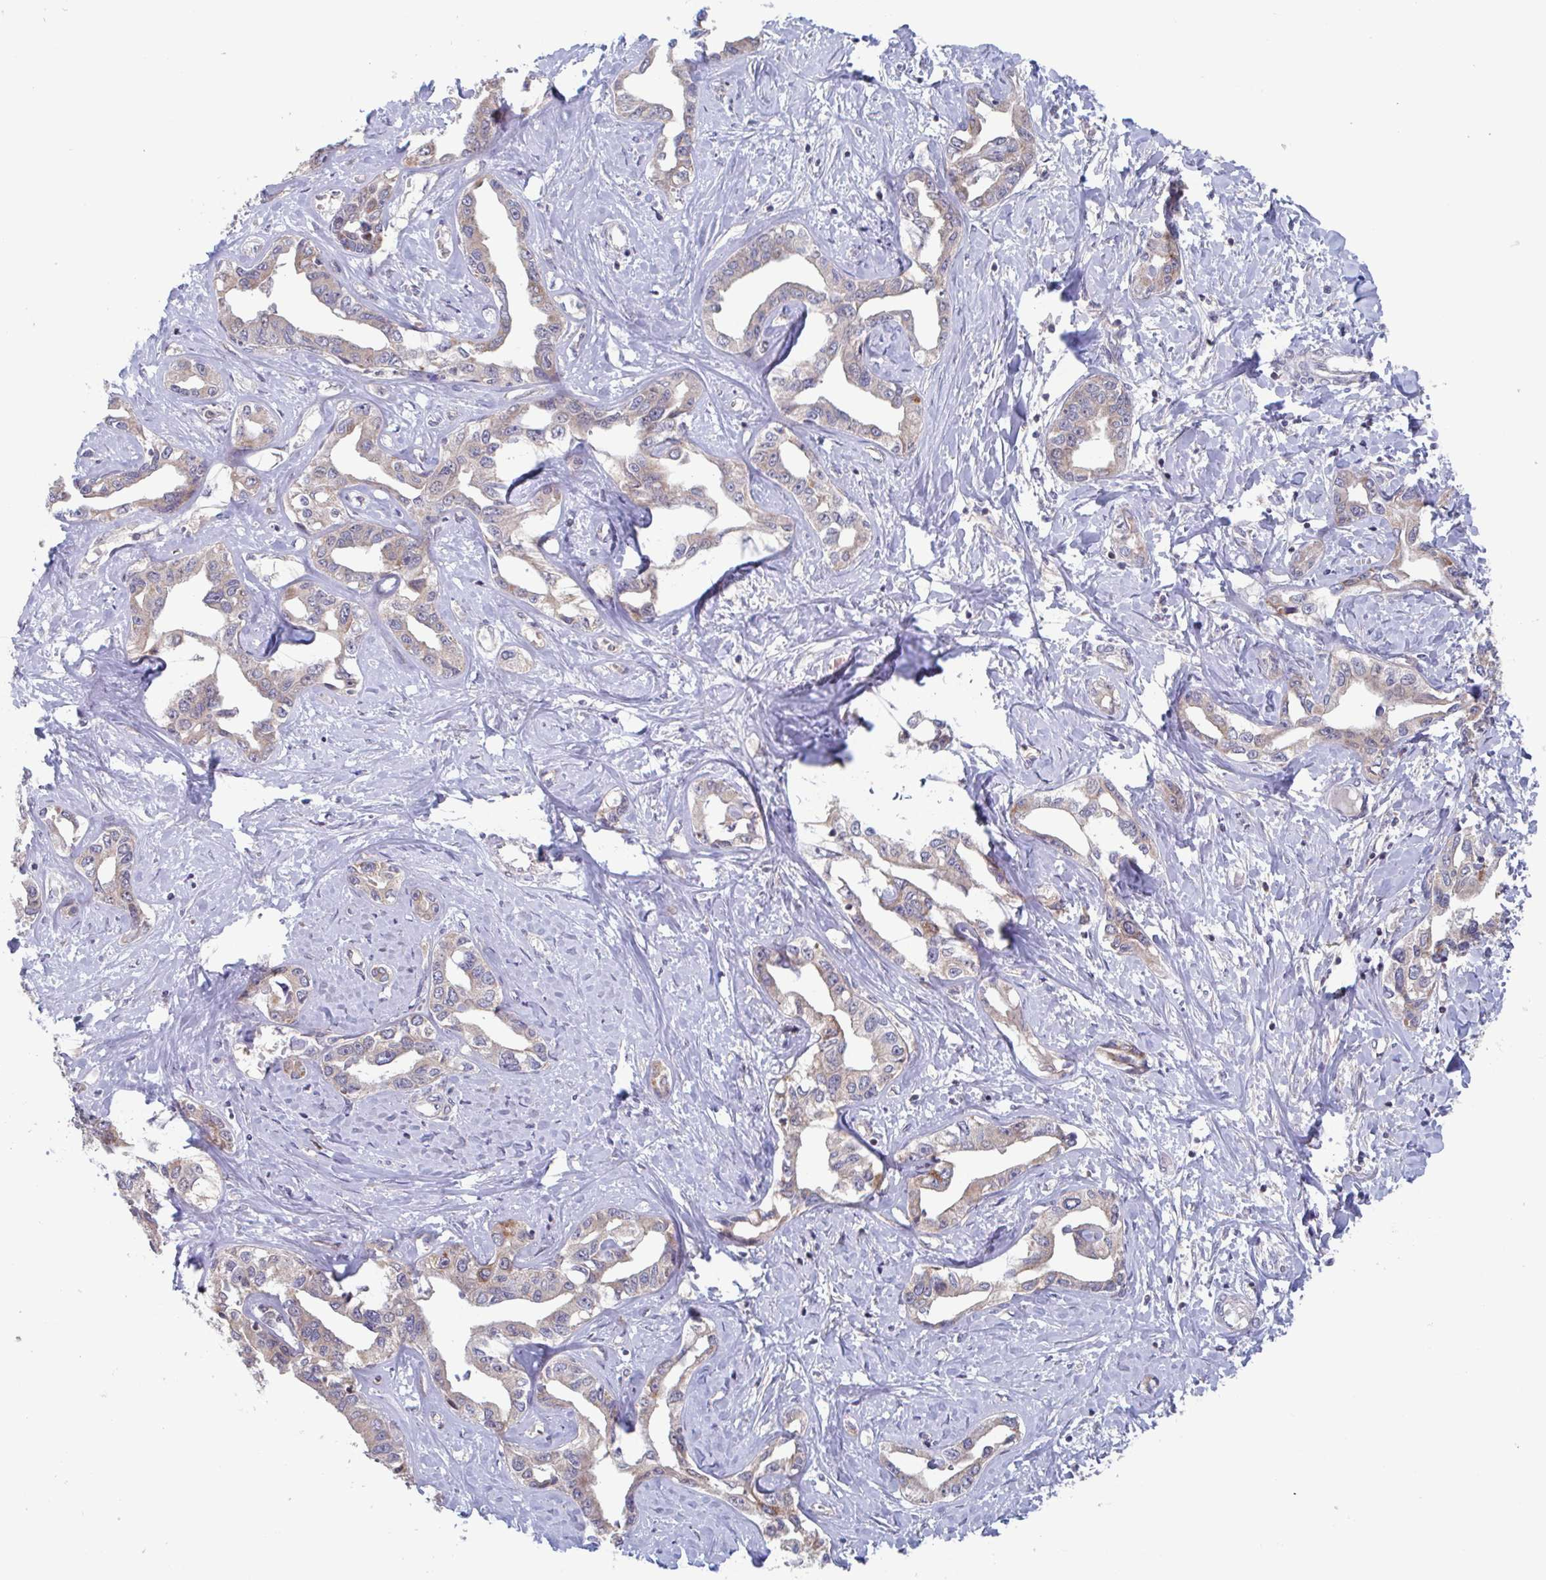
{"staining": {"intensity": "weak", "quantity": "25%-75%", "location": "cytoplasmic/membranous"}, "tissue": "liver cancer", "cell_type": "Tumor cells", "image_type": "cancer", "snomed": [{"axis": "morphology", "description": "Cholangiocarcinoma"}, {"axis": "topography", "description": "Liver"}], "caption": "Immunohistochemical staining of liver cancer demonstrates low levels of weak cytoplasmic/membranous expression in approximately 25%-75% of tumor cells.", "gene": "SURF1", "patient": {"sex": "male", "age": 59}}